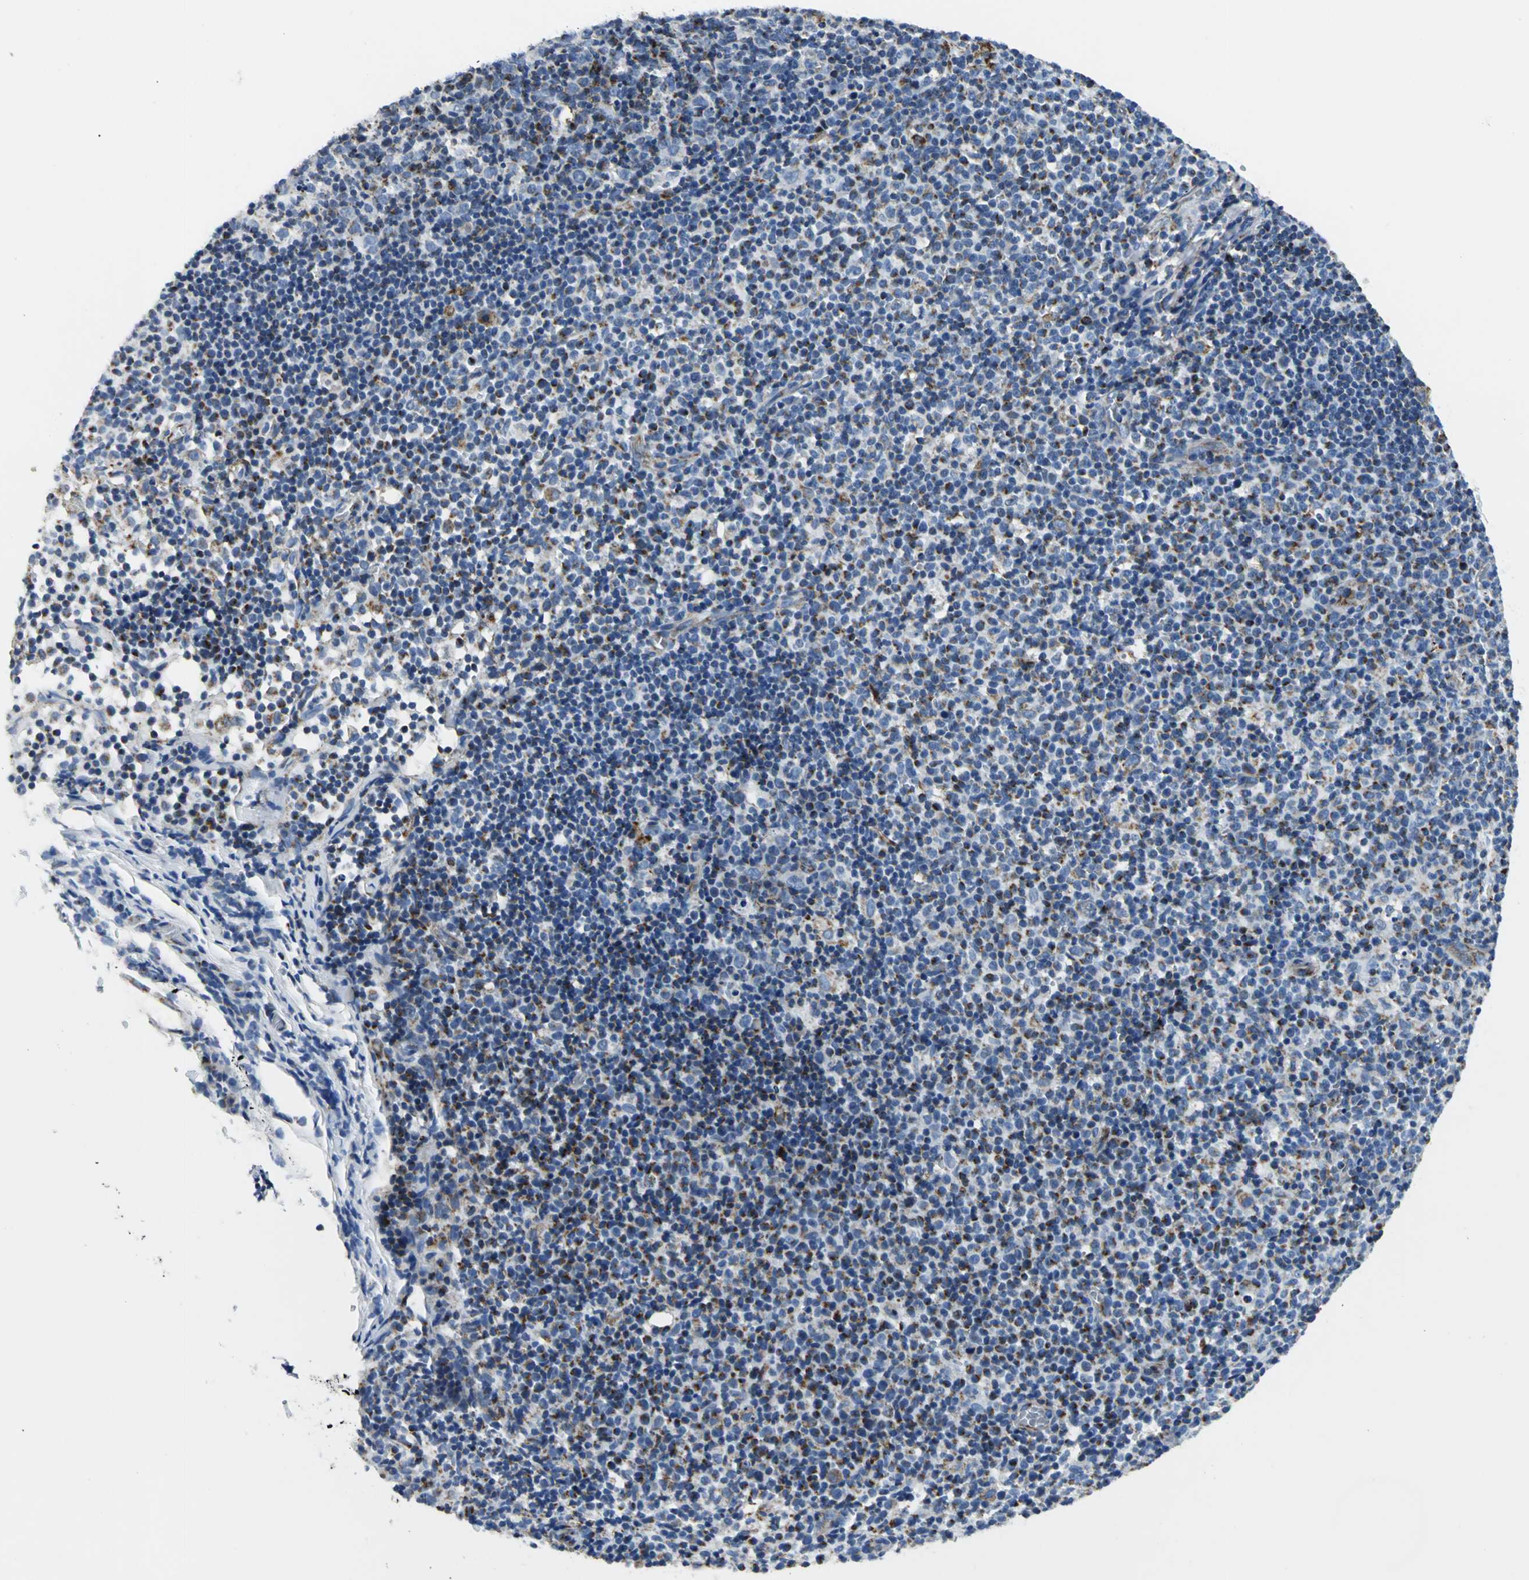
{"staining": {"intensity": "moderate", "quantity": "<25%", "location": "cytoplasmic/membranous"}, "tissue": "lymph node", "cell_type": "Germinal center cells", "image_type": "normal", "snomed": [{"axis": "morphology", "description": "Normal tissue, NOS"}, {"axis": "morphology", "description": "Inflammation, NOS"}, {"axis": "topography", "description": "Lymph node"}], "caption": "IHC (DAB (3,3'-diaminobenzidine)) staining of normal lymph node exhibits moderate cytoplasmic/membranous protein positivity in approximately <25% of germinal center cells. (Brightfield microscopy of DAB IHC at high magnification).", "gene": "IFI6", "patient": {"sex": "male", "age": 55}}